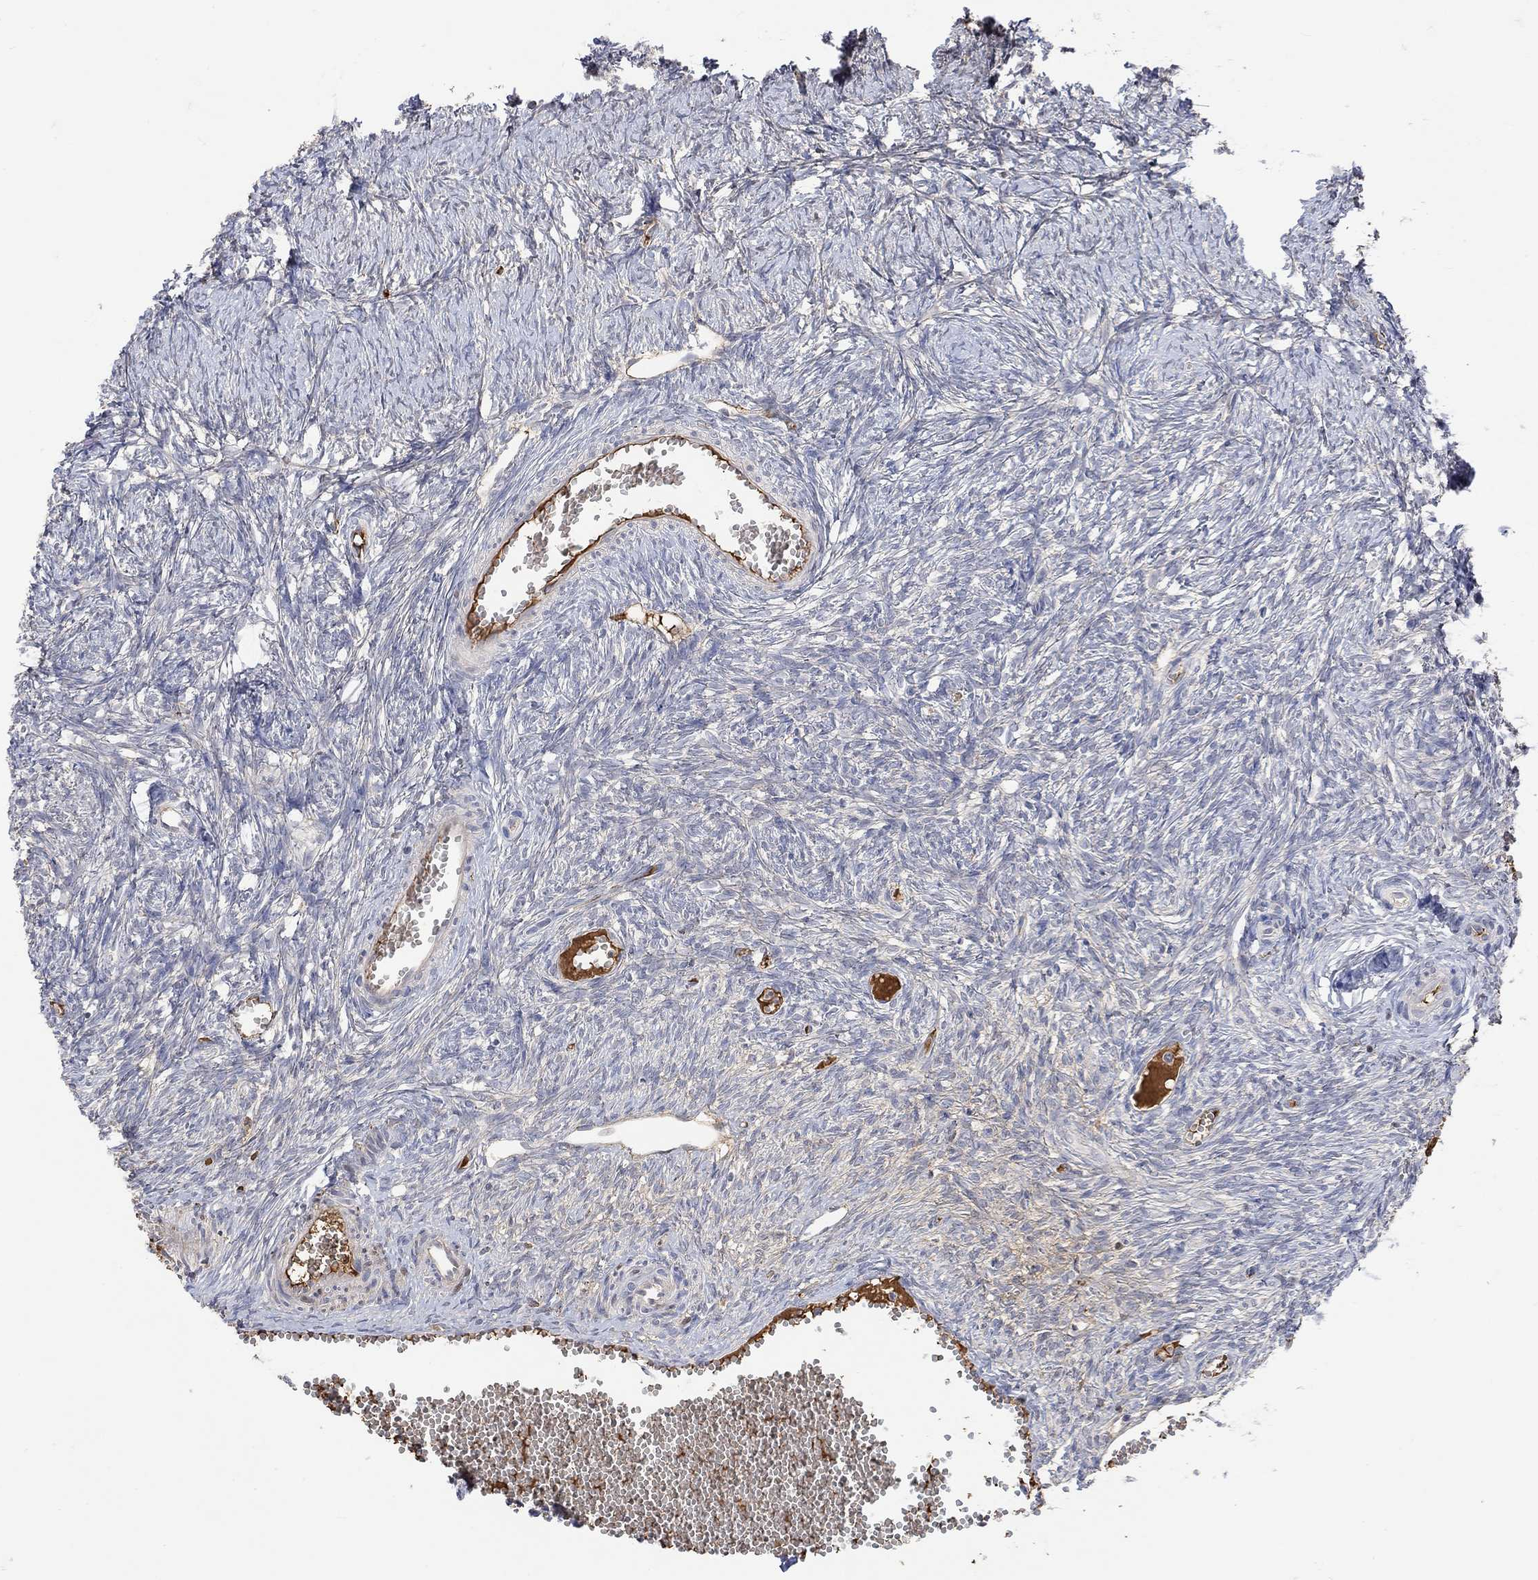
{"staining": {"intensity": "negative", "quantity": "none", "location": "none"}, "tissue": "ovary", "cell_type": "Ovarian stroma cells", "image_type": "normal", "snomed": [{"axis": "morphology", "description": "Normal tissue, NOS"}, {"axis": "topography", "description": "Ovary"}], "caption": "IHC photomicrograph of normal ovary stained for a protein (brown), which shows no staining in ovarian stroma cells. (Stains: DAB (3,3'-diaminobenzidine) IHC with hematoxylin counter stain, Microscopy: brightfield microscopy at high magnification).", "gene": "MSTN", "patient": {"sex": "female", "age": 43}}